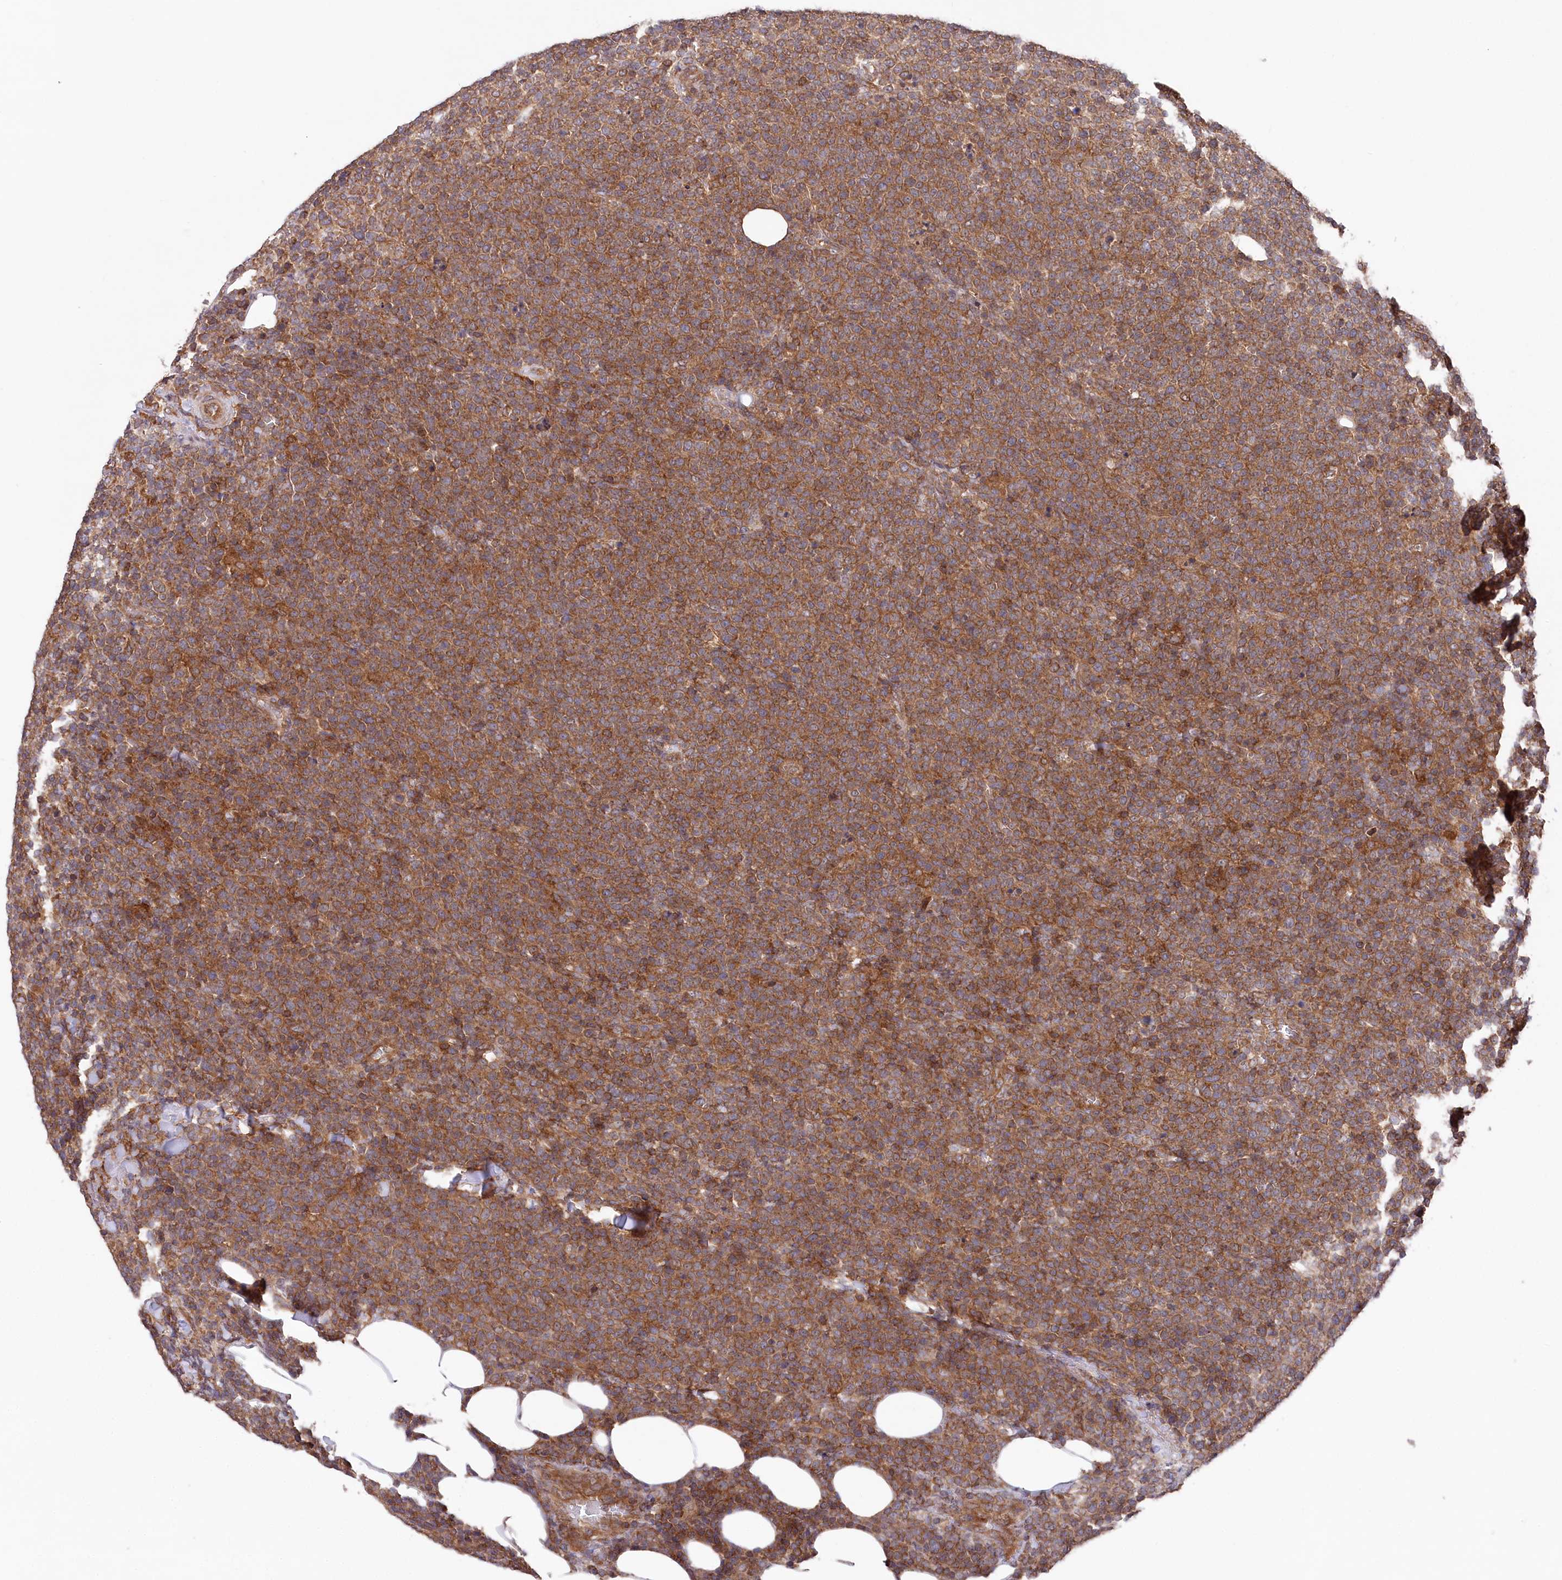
{"staining": {"intensity": "moderate", "quantity": ">75%", "location": "cytoplasmic/membranous"}, "tissue": "lymphoma", "cell_type": "Tumor cells", "image_type": "cancer", "snomed": [{"axis": "morphology", "description": "Malignant lymphoma, non-Hodgkin's type, High grade"}, {"axis": "topography", "description": "Lymph node"}], "caption": "Approximately >75% of tumor cells in malignant lymphoma, non-Hodgkin's type (high-grade) demonstrate moderate cytoplasmic/membranous protein expression as visualized by brown immunohistochemical staining.", "gene": "PPP1R21", "patient": {"sex": "male", "age": 61}}